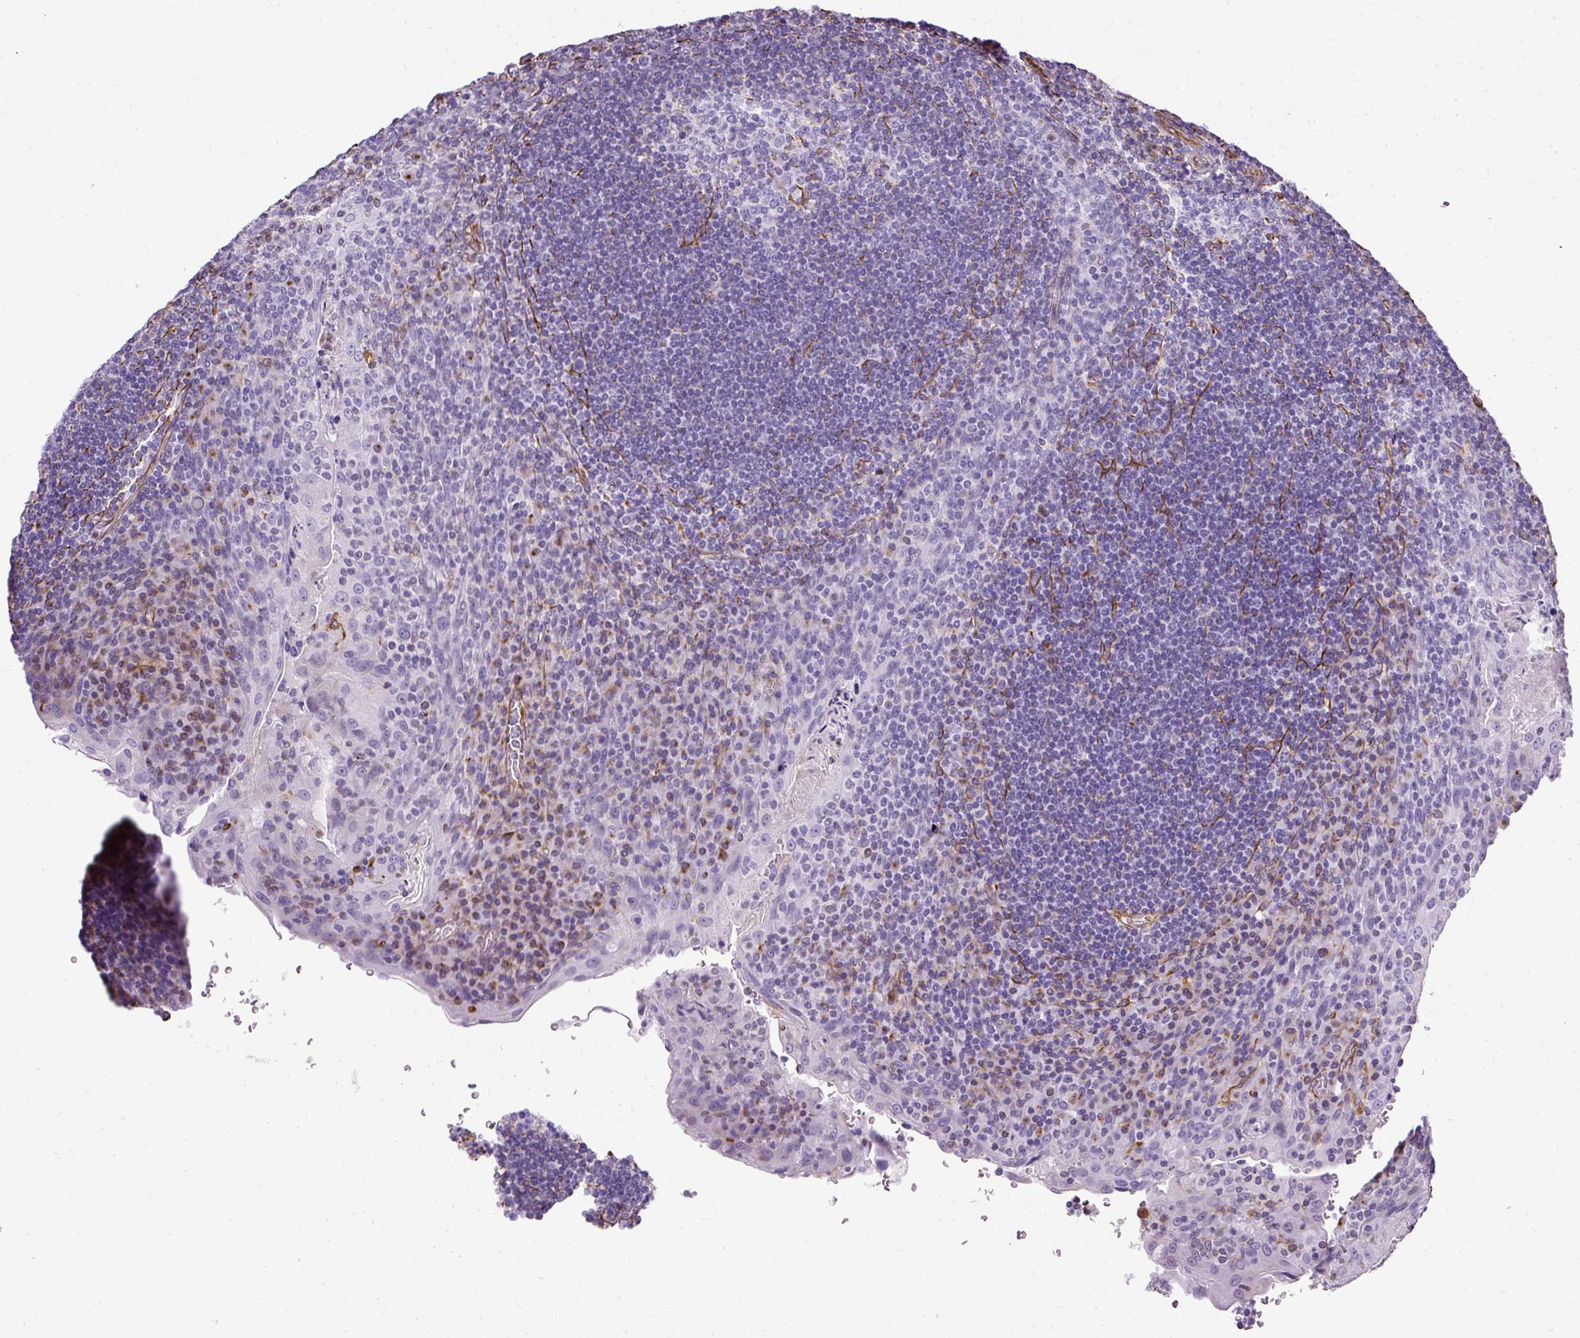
{"staining": {"intensity": "negative", "quantity": "none", "location": "none"}, "tissue": "tonsil", "cell_type": "Germinal center cells", "image_type": "normal", "snomed": [{"axis": "morphology", "description": "Normal tissue, NOS"}, {"axis": "topography", "description": "Tonsil"}], "caption": "Protein analysis of benign tonsil exhibits no significant positivity in germinal center cells.", "gene": "PLS1", "patient": {"sex": "male", "age": 17}}